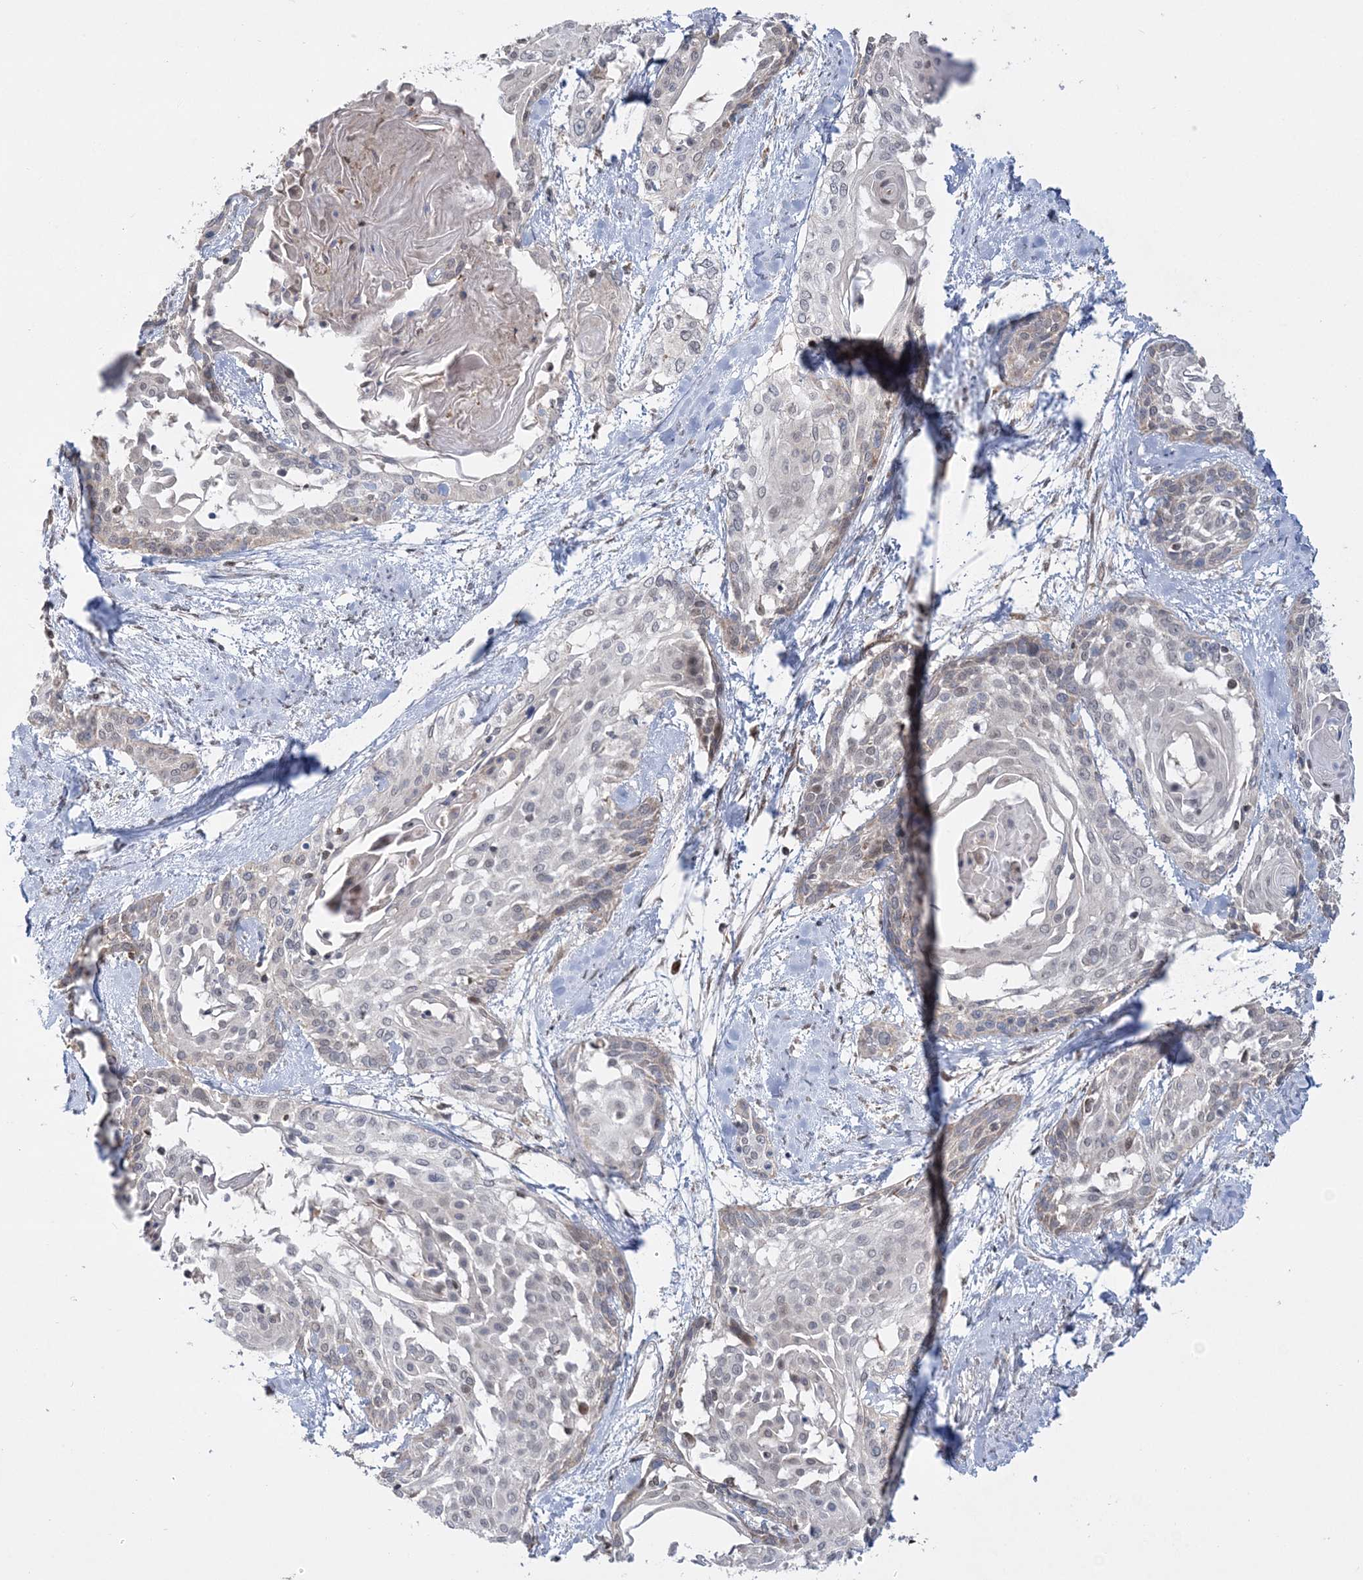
{"staining": {"intensity": "weak", "quantity": "<25%", "location": "cytoplasmic/membranous"}, "tissue": "cervical cancer", "cell_type": "Tumor cells", "image_type": "cancer", "snomed": [{"axis": "morphology", "description": "Squamous cell carcinoma, NOS"}, {"axis": "topography", "description": "Cervix"}], "caption": "Tumor cells show no significant protein positivity in squamous cell carcinoma (cervical). The staining is performed using DAB brown chromogen with nuclei counter-stained in using hematoxylin.", "gene": "GRSF1", "patient": {"sex": "female", "age": 57}}